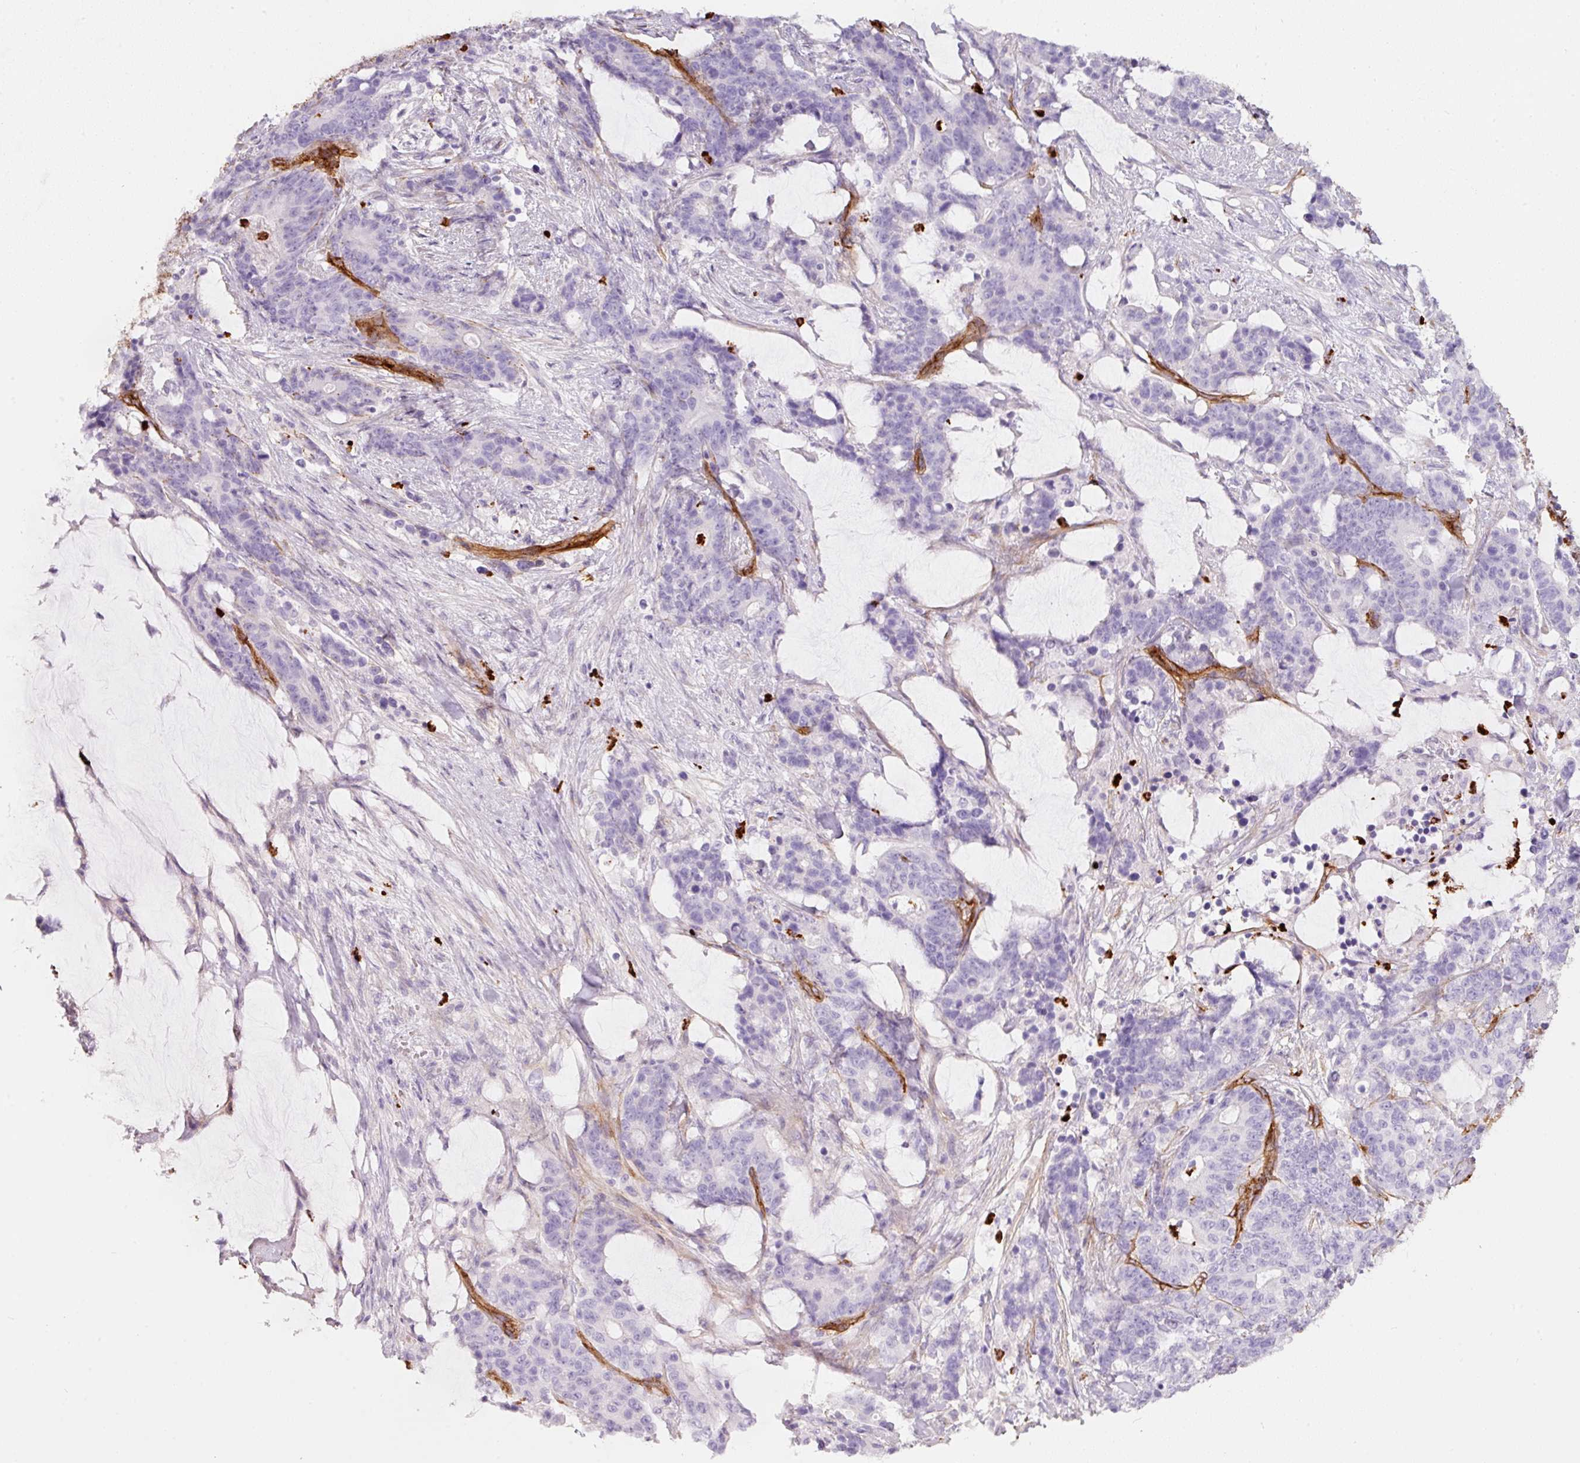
{"staining": {"intensity": "negative", "quantity": "none", "location": "none"}, "tissue": "stomach cancer", "cell_type": "Tumor cells", "image_type": "cancer", "snomed": [{"axis": "morphology", "description": "Normal tissue, NOS"}, {"axis": "morphology", "description": "Adenocarcinoma, NOS"}, {"axis": "topography", "description": "Stomach"}], "caption": "High power microscopy image of an immunohistochemistry (IHC) image of adenocarcinoma (stomach), revealing no significant staining in tumor cells.", "gene": "LOXL4", "patient": {"sex": "female", "age": 64}}